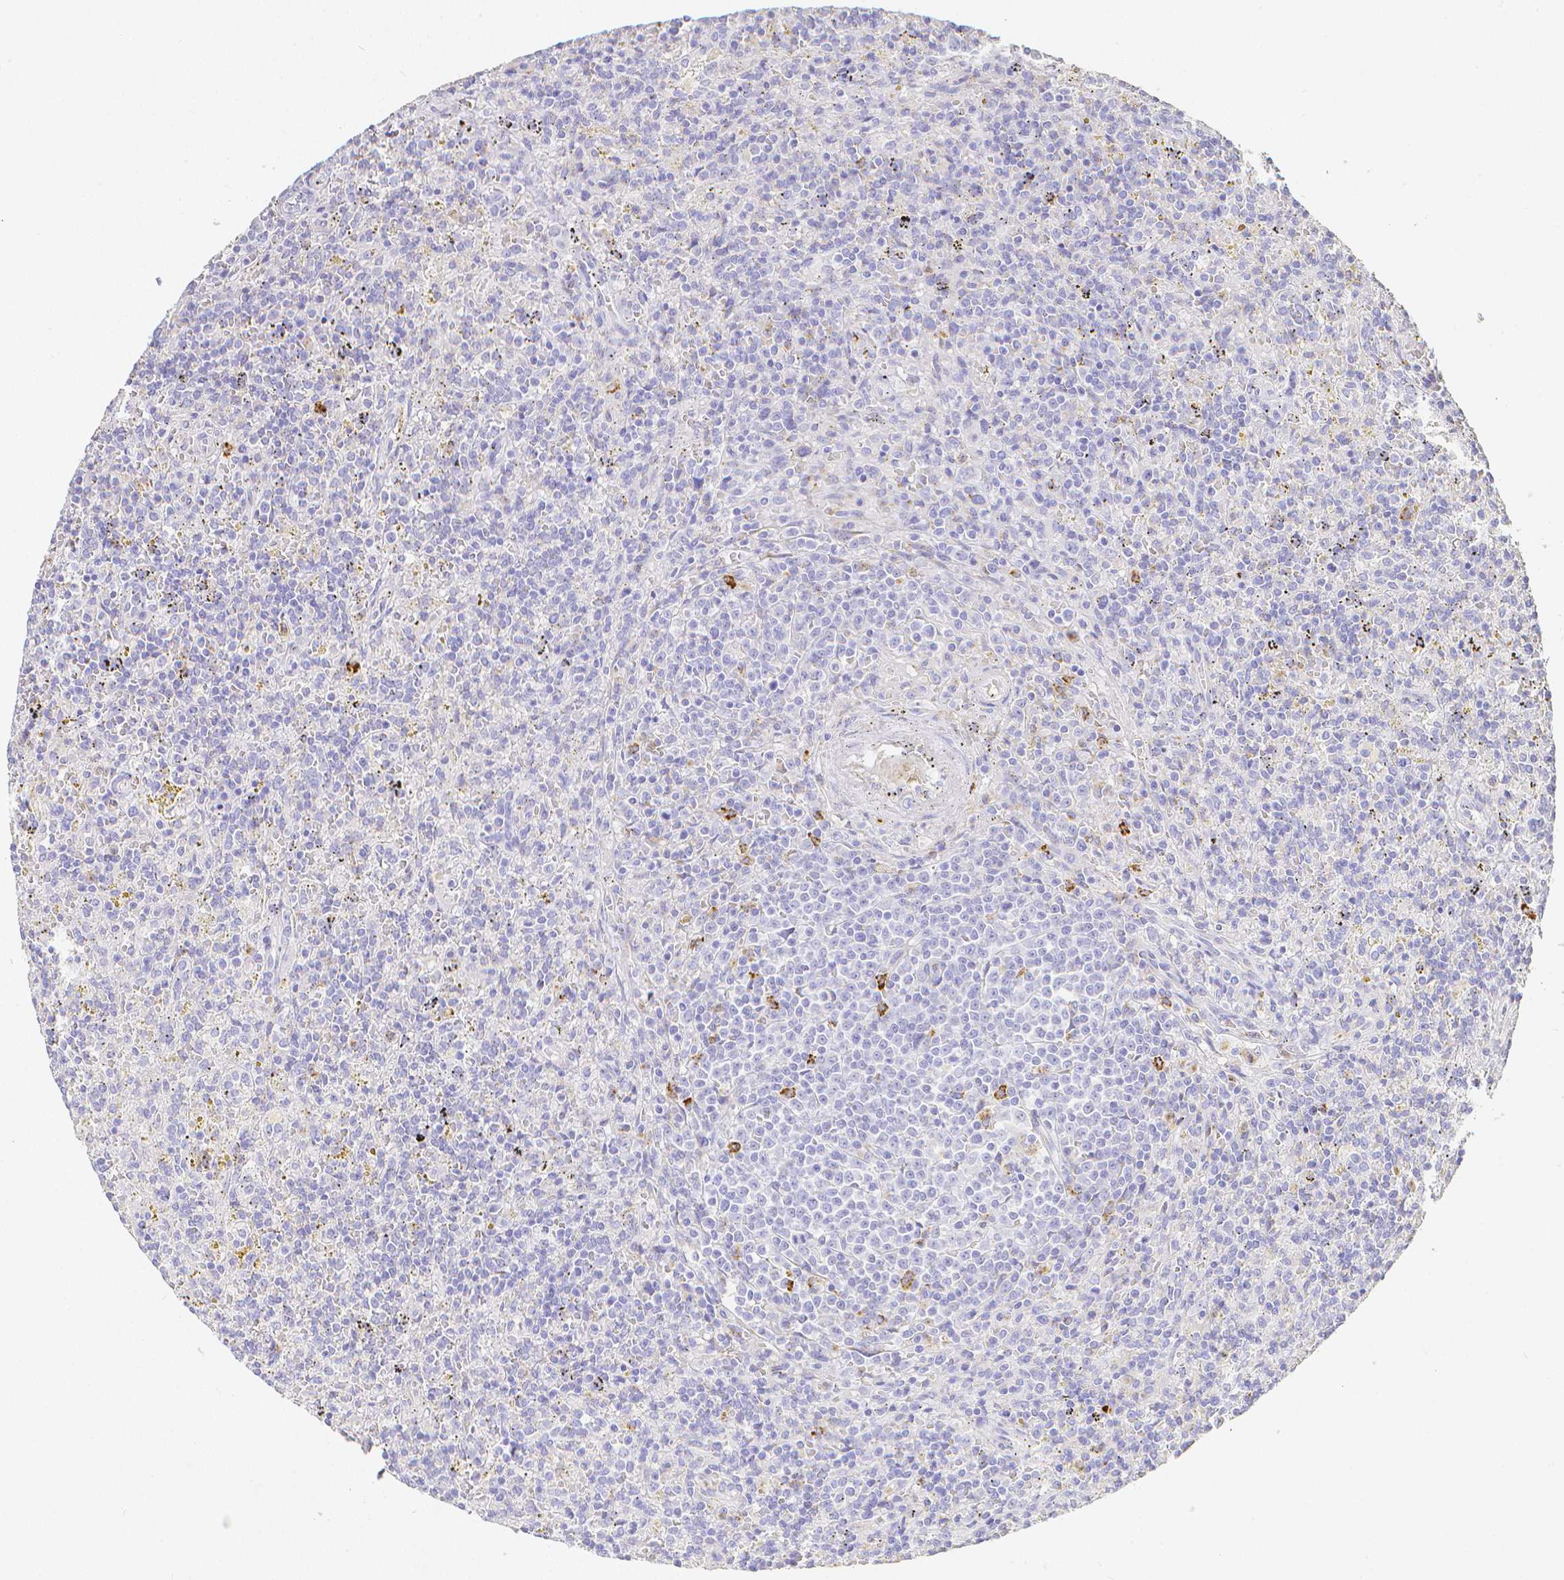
{"staining": {"intensity": "negative", "quantity": "none", "location": "none"}, "tissue": "lymphoma", "cell_type": "Tumor cells", "image_type": "cancer", "snomed": [{"axis": "morphology", "description": "Malignant lymphoma, non-Hodgkin's type, Low grade"}, {"axis": "topography", "description": "Spleen"}], "caption": "Lymphoma was stained to show a protein in brown. There is no significant expression in tumor cells.", "gene": "SMURF1", "patient": {"sex": "male", "age": 67}}